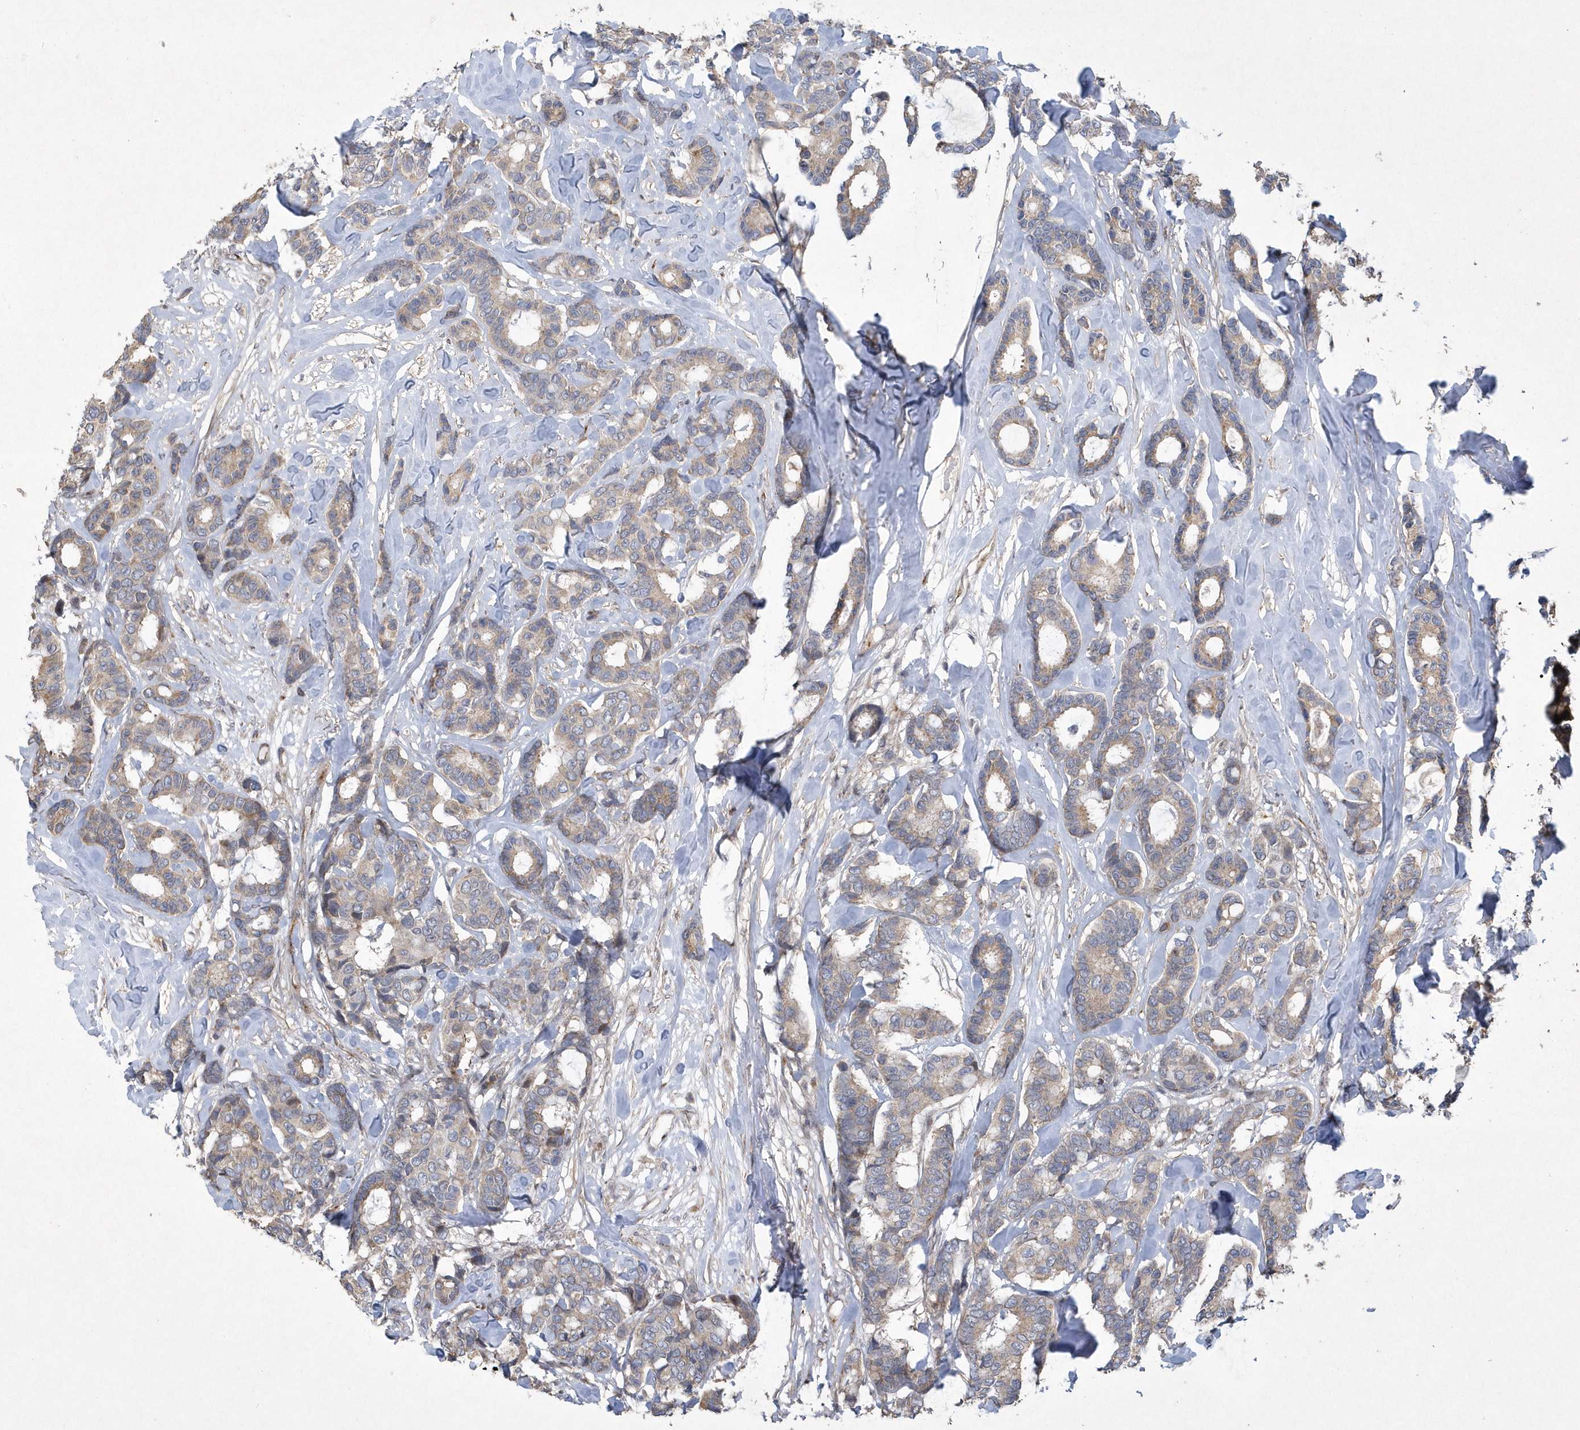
{"staining": {"intensity": "weak", "quantity": "25%-75%", "location": "cytoplasmic/membranous"}, "tissue": "breast cancer", "cell_type": "Tumor cells", "image_type": "cancer", "snomed": [{"axis": "morphology", "description": "Duct carcinoma"}, {"axis": "topography", "description": "Breast"}], "caption": "High-power microscopy captured an immunohistochemistry (IHC) image of breast invasive ductal carcinoma, revealing weak cytoplasmic/membranous positivity in approximately 25%-75% of tumor cells.", "gene": "N4BP2", "patient": {"sex": "female", "age": 87}}